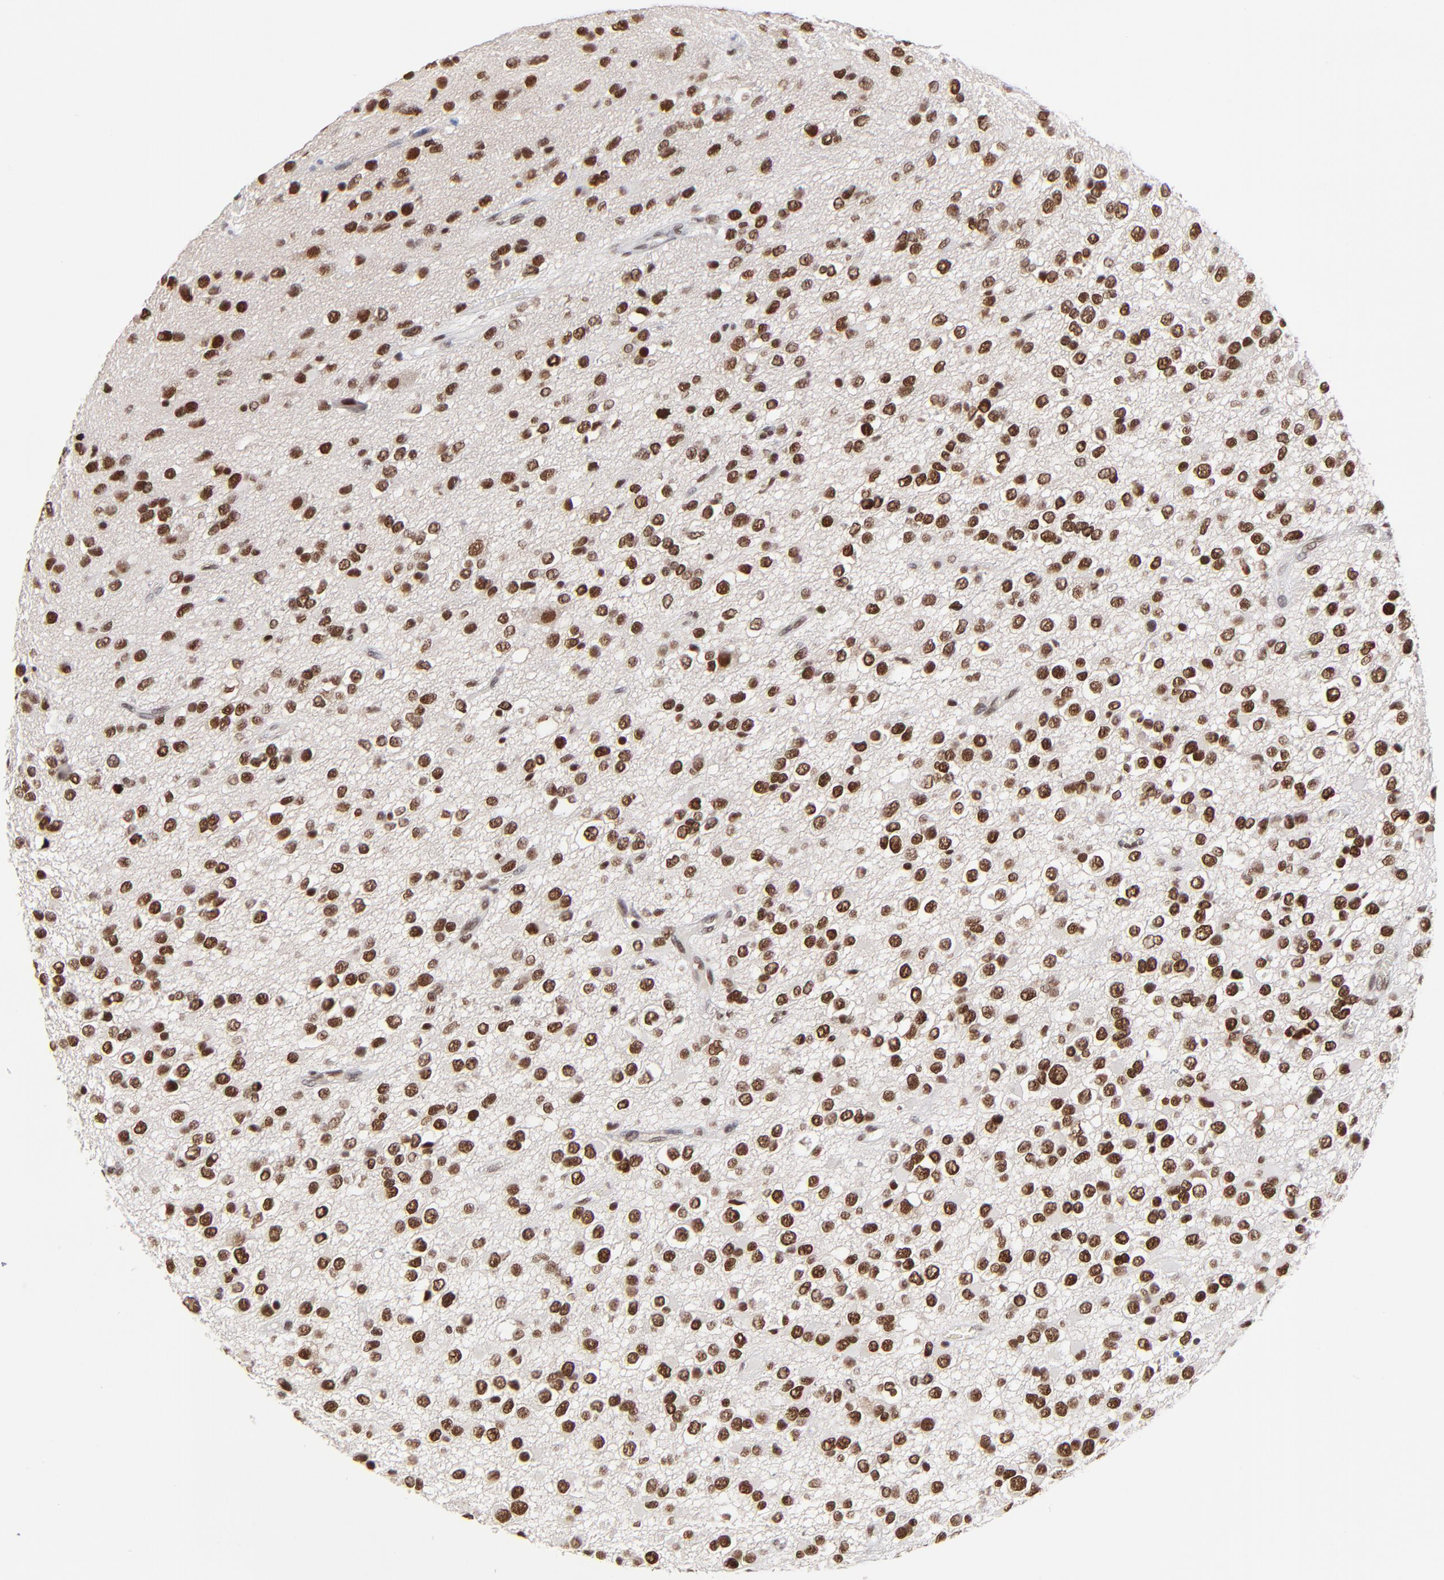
{"staining": {"intensity": "strong", "quantity": ">75%", "location": "nuclear"}, "tissue": "glioma", "cell_type": "Tumor cells", "image_type": "cancer", "snomed": [{"axis": "morphology", "description": "Glioma, malignant, Low grade"}, {"axis": "topography", "description": "Brain"}], "caption": "The micrograph demonstrates immunohistochemical staining of malignant low-grade glioma. There is strong nuclear expression is identified in about >75% of tumor cells.", "gene": "ZMYM3", "patient": {"sex": "male", "age": 42}}